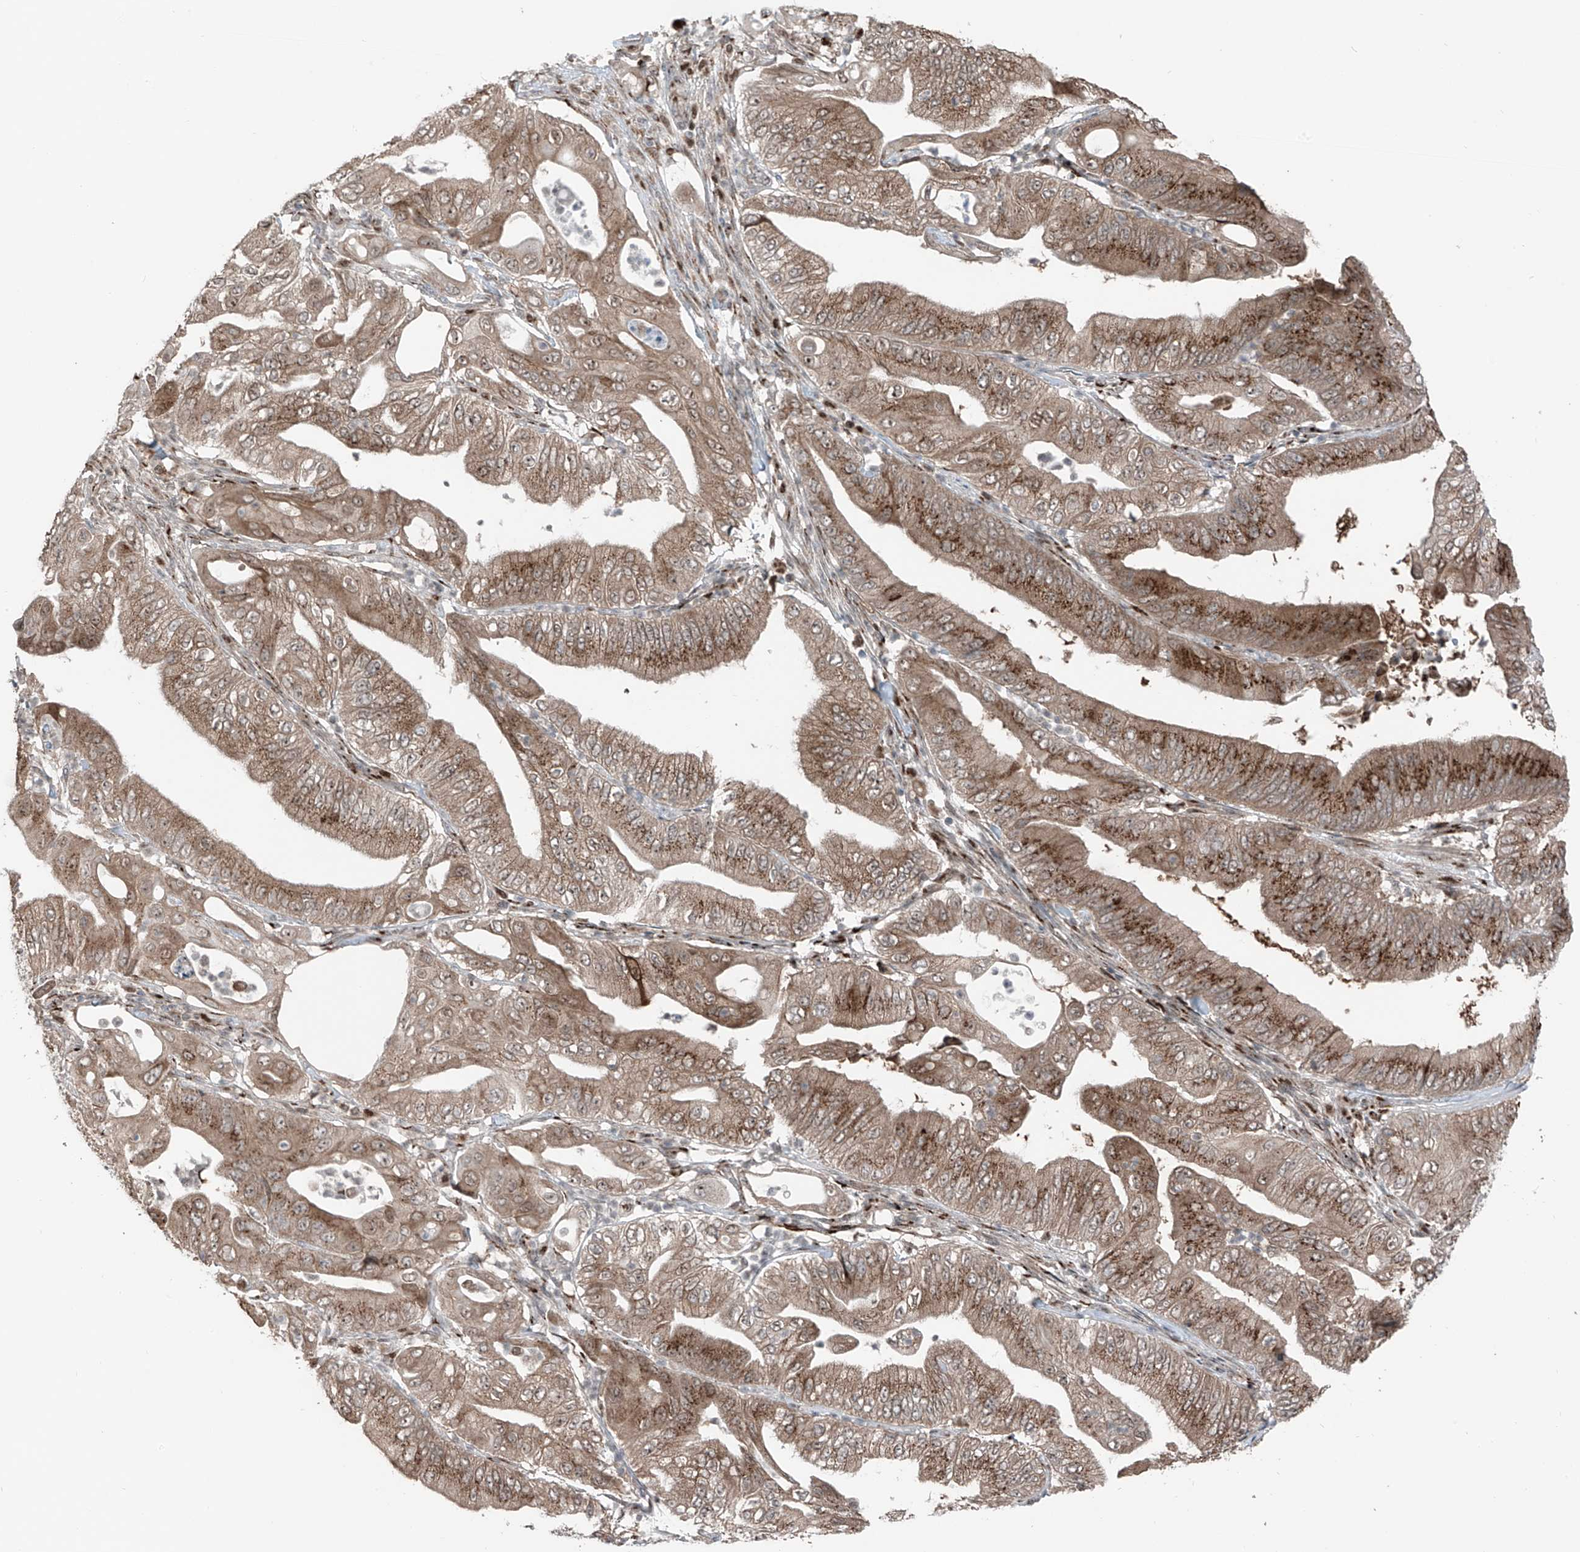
{"staining": {"intensity": "moderate", "quantity": ">75%", "location": "cytoplasmic/membranous"}, "tissue": "pancreatic cancer", "cell_type": "Tumor cells", "image_type": "cancer", "snomed": [{"axis": "morphology", "description": "Adenocarcinoma, NOS"}, {"axis": "topography", "description": "Pancreas"}], "caption": "This photomicrograph reveals immunohistochemistry staining of human pancreatic cancer, with medium moderate cytoplasmic/membranous expression in approximately >75% of tumor cells.", "gene": "ERLEC1", "patient": {"sex": "female", "age": 77}}